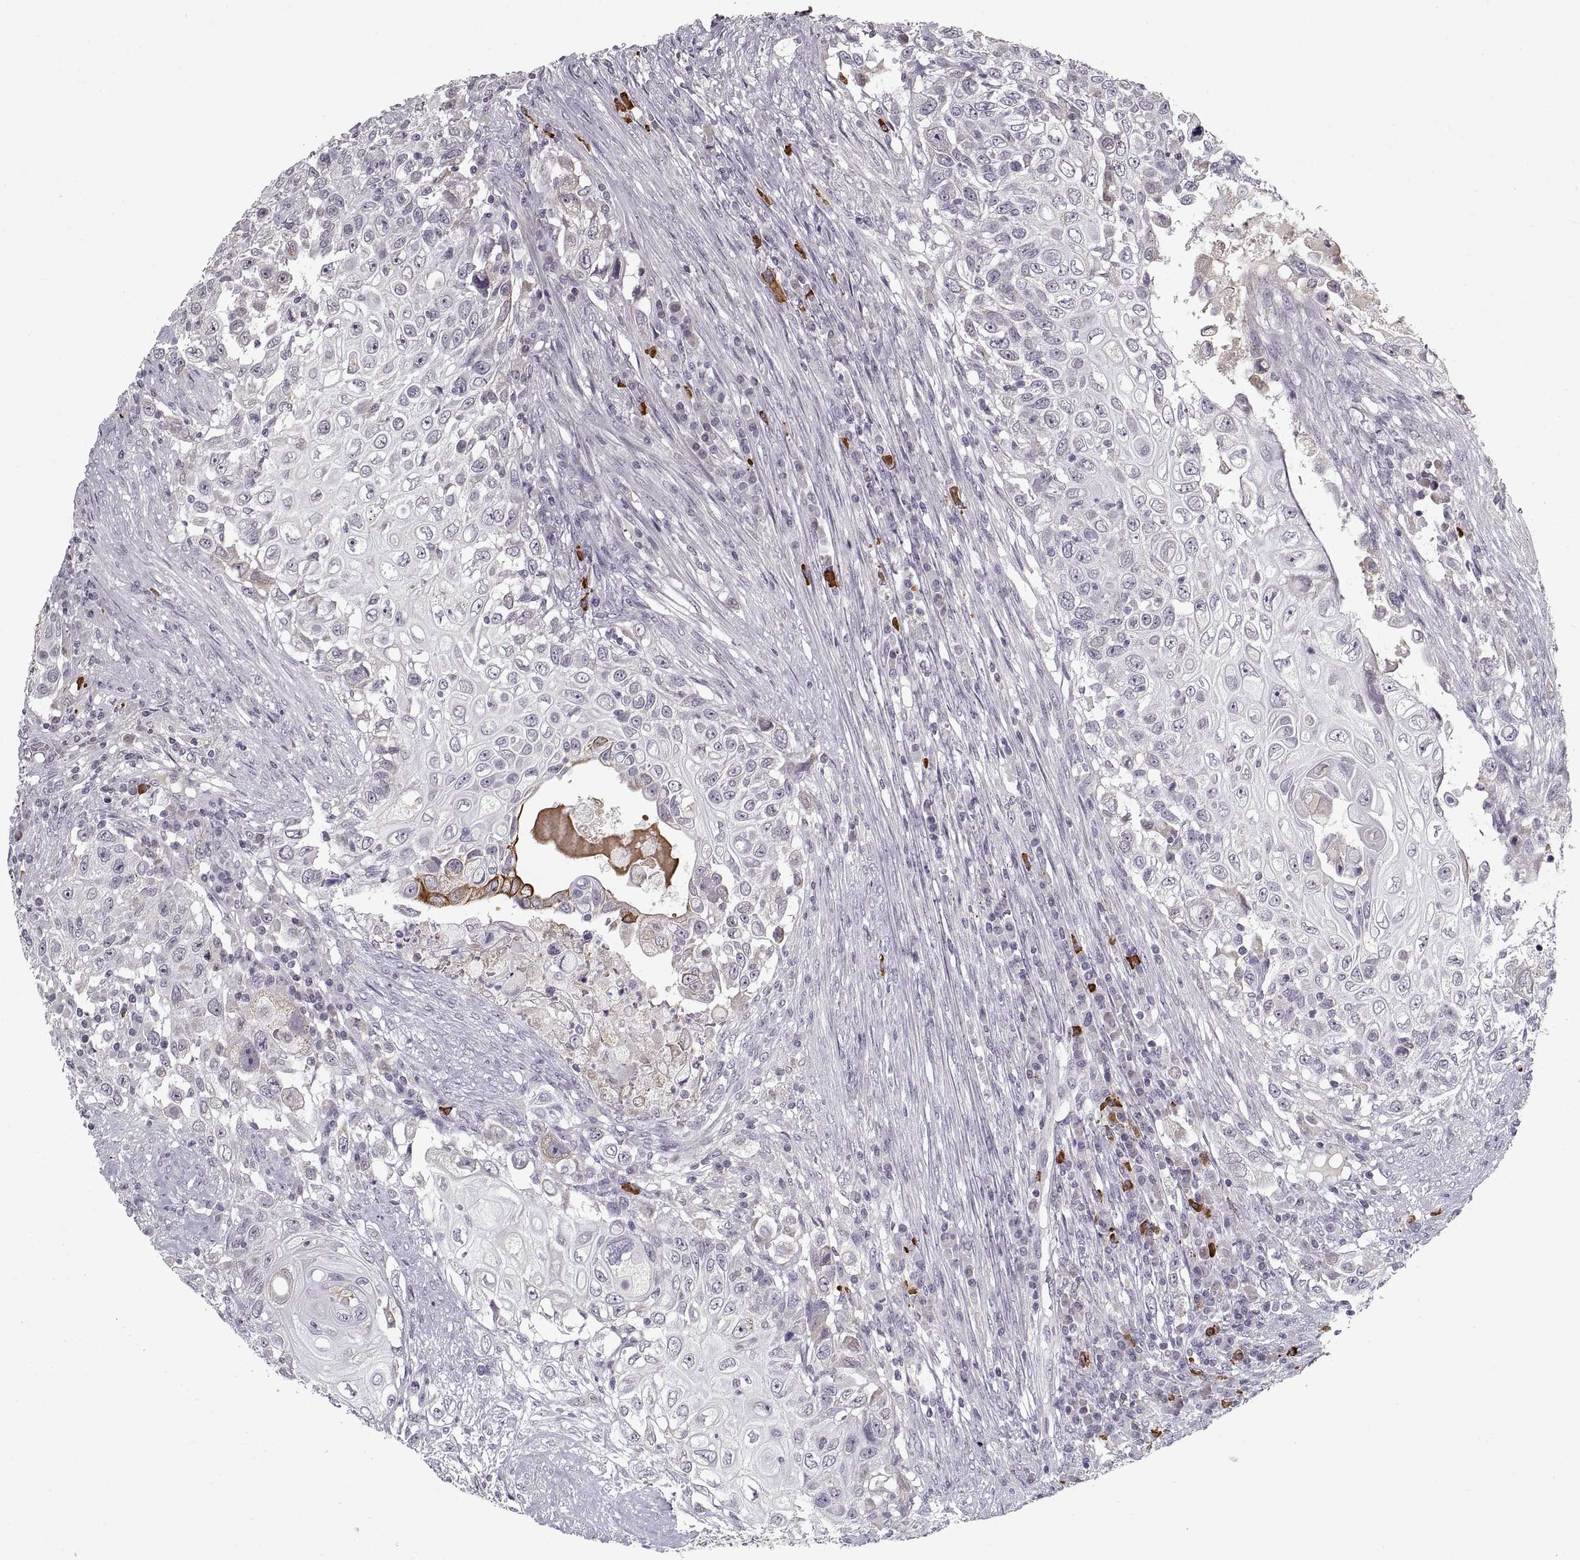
{"staining": {"intensity": "negative", "quantity": "none", "location": "none"}, "tissue": "urothelial cancer", "cell_type": "Tumor cells", "image_type": "cancer", "snomed": [{"axis": "morphology", "description": "Urothelial carcinoma, High grade"}, {"axis": "topography", "description": "Urinary bladder"}], "caption": "Photomicrograph shows no protein staining in tumor cells of urothelial cancer tissue.", "gene": "GAD2", "patient": {"sex": "female", "age": 56}}